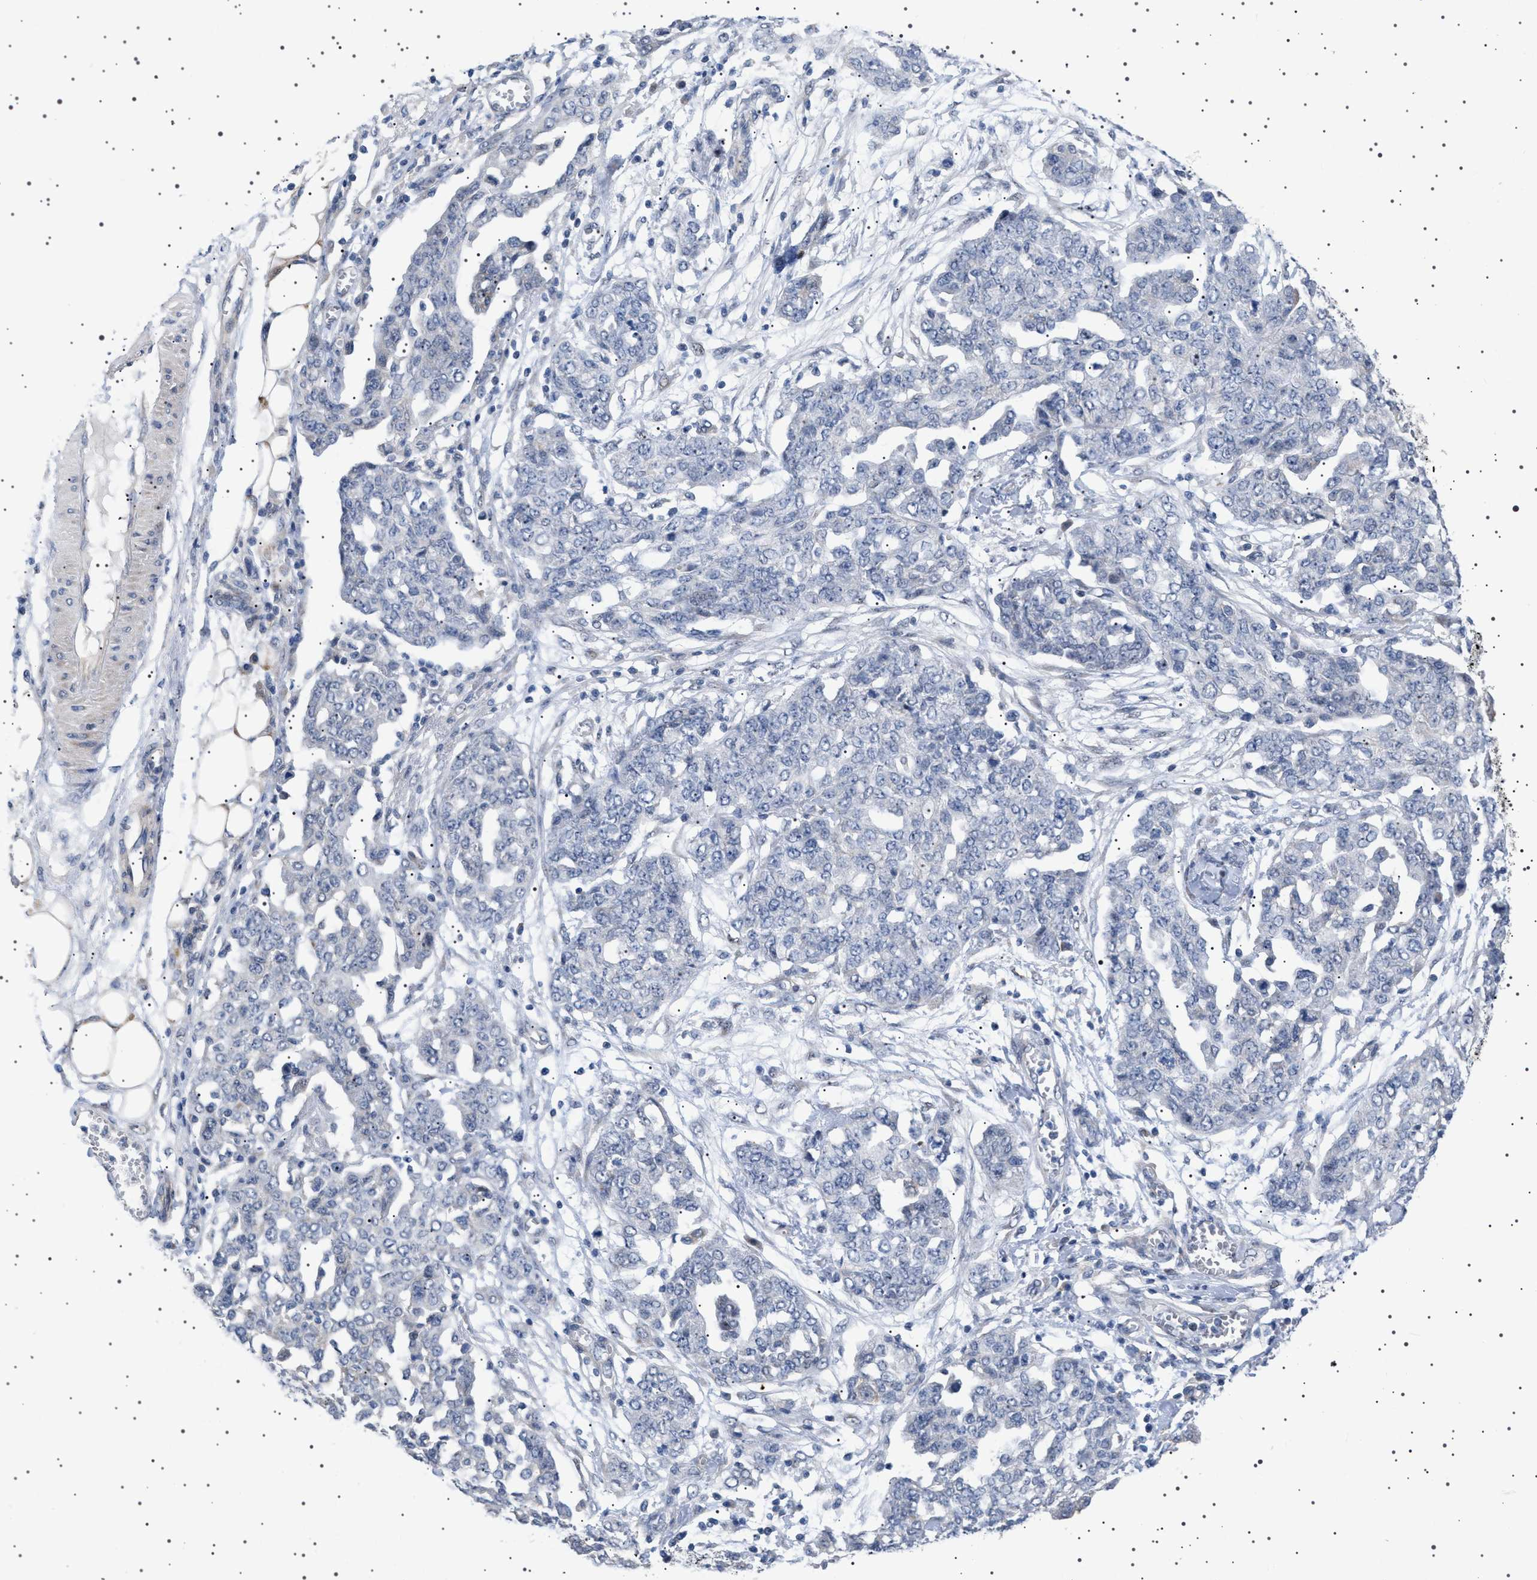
{"staining": {"intensity": "negative", "quantity": "none", "location": "none"}, "tissue": "ovarian cancer", "cell_type": "Tumor cells", "image_type": "cancer", "snomed": [{"axis": "morphology", "description": "Cystadenocarcinoma, serous, NOS"}, {"axis": "topography", "description": "Soft tissue"}, {"axis": "topography", "description": "Ovary"}], "caption": "Tumor cells show no significant staining in serous cystadenocarcinoma (ovarian). (Immunohistochemistry (ihc), brightfield microscopy, high magnification).", "gene": "HTR1A", "patient": {"sex": "female", "age": 57}}